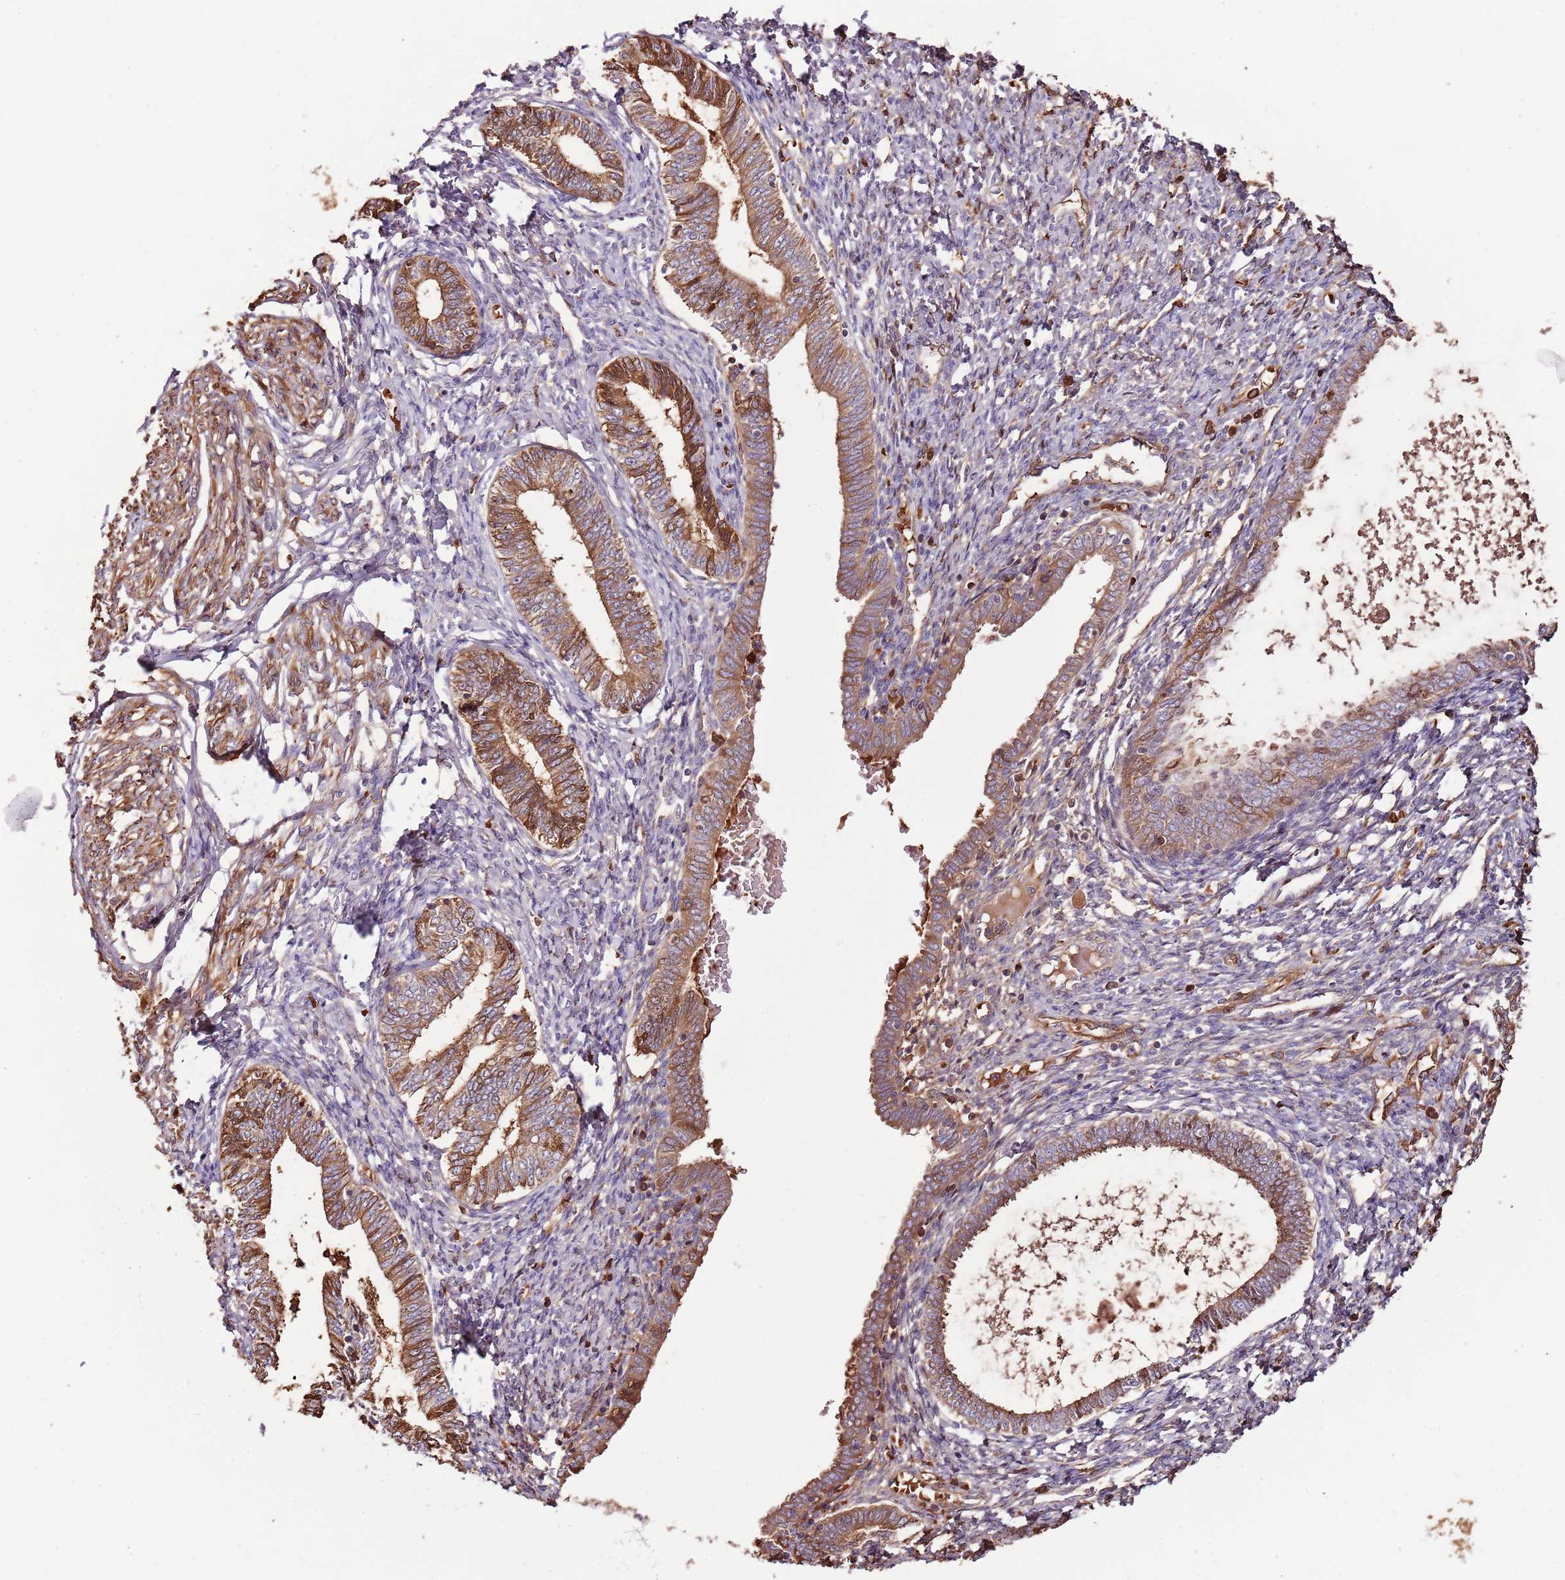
{"staining": {"intensity": "negative", "quantity": "none", "location": "none"}, "tissue": "endometrium", "cell_type": "Cells in endometrial stroma", "image_type": "normal", "snomed": [{"axis": "morphology", "description": "Normal tissue, NOS"}, {"axis": "topography", "description": "Endometrium"}], "caption": "This micrograph is of unremarkable endometrium stained with immunohistochemistry (IHC) to label a protein in brown with the nuclei are counter-stained blue. There is no positivity in cells in endometrial stroma.", "gene": "DENR", "patient": {"sex": "female", "age": 72}}